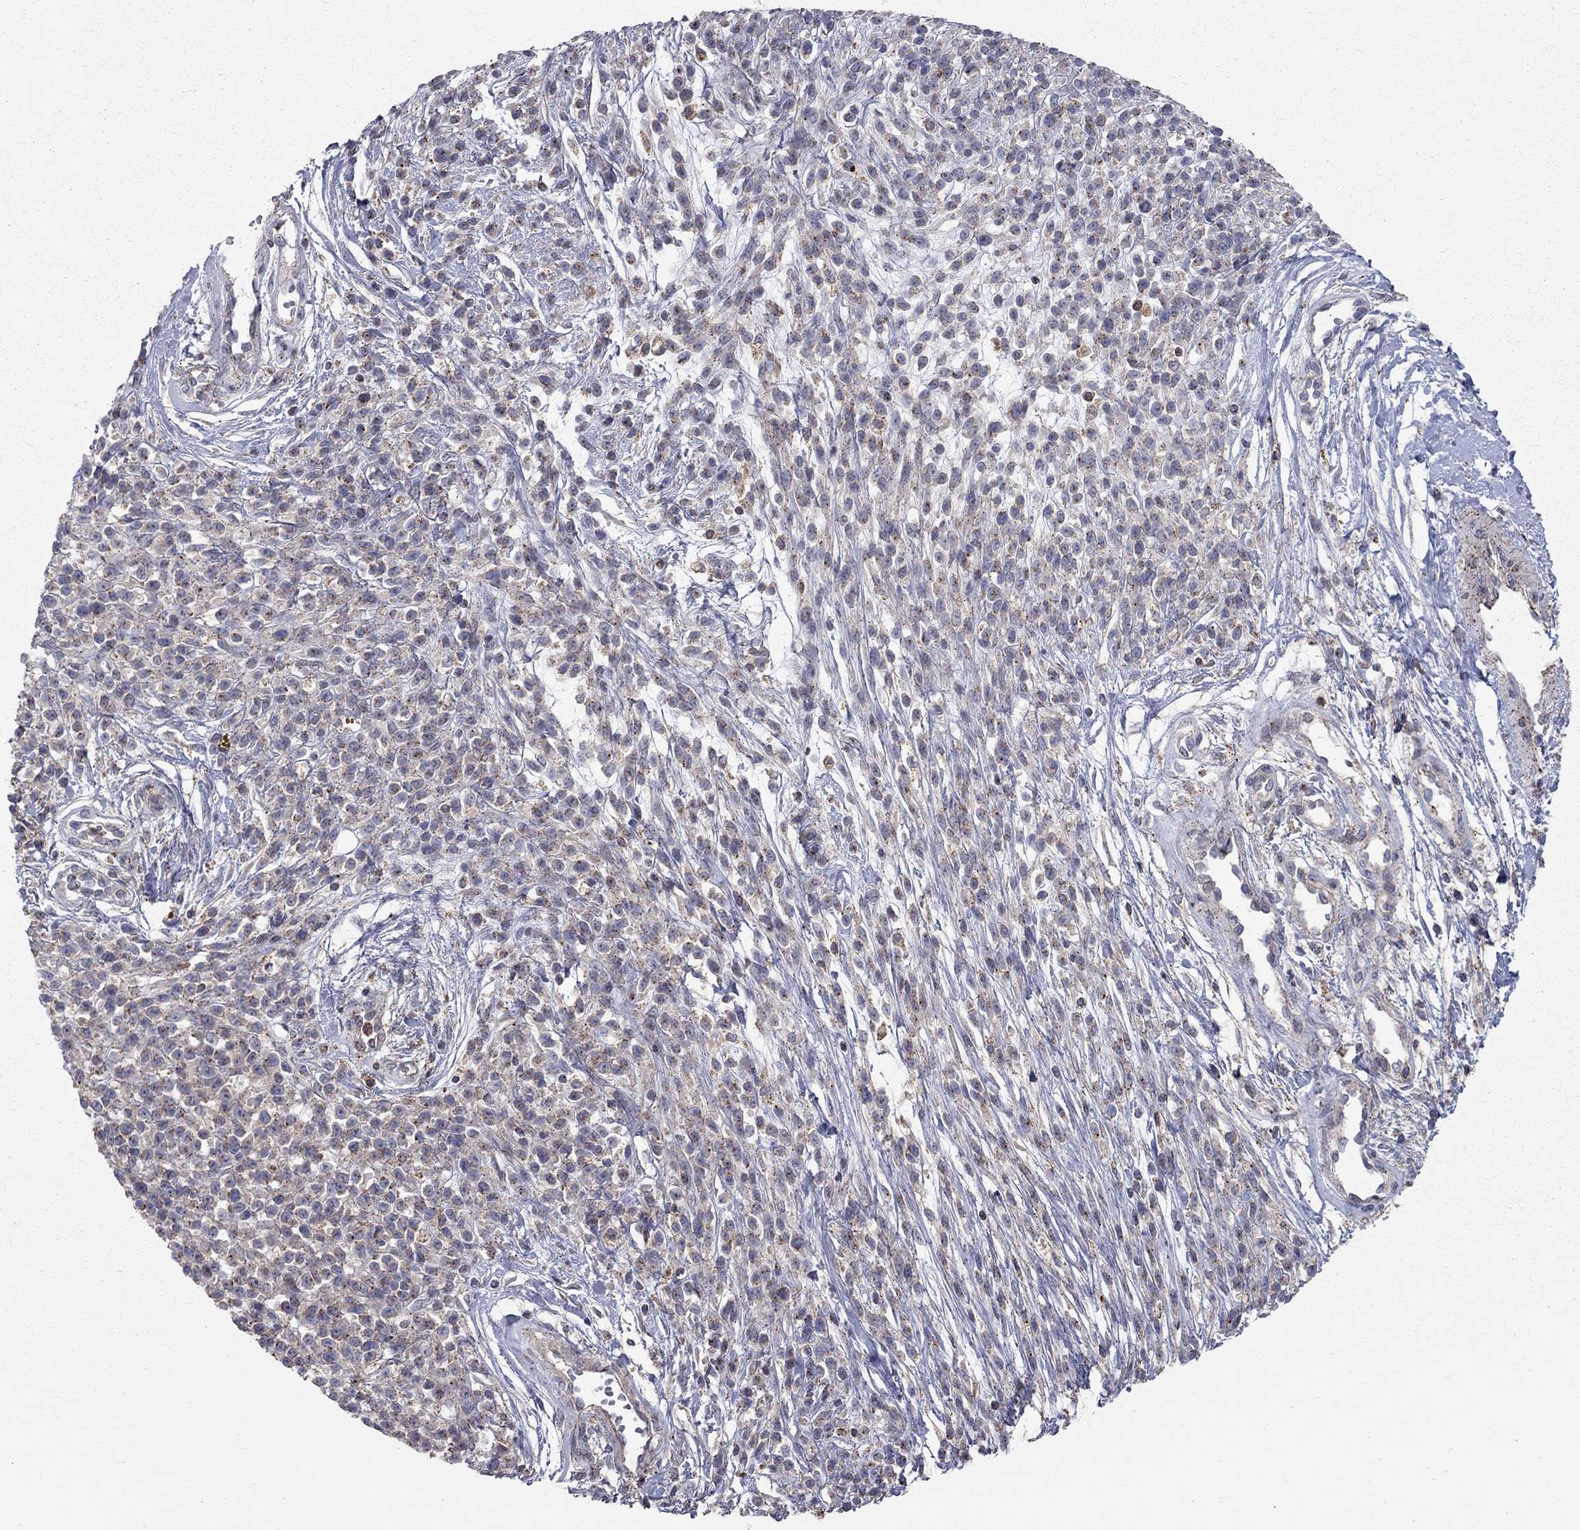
{"staining": {"intensity": "moderate", "quantity": ">75%", "location": "cytoplasmic/membranous"}, "tissue": "melanoma", "cell_type": "Tumor cells", "image_type": "cancer", "snomed": [{"axis": "morphology", "description": "Malignant melanoma, NOS"}, {"axis": "topography", "description": "Skin"}, {"axis": "topography", "description": "Skin of trunk"}], "caption": "Brown immunohistochemical staining in human melanoma displays moderate cytoplasmic/membranous positivity in approximately >75% of tumor cells.", "gene": "ERN2", "patient": {"sex": "male", "age": 74}}